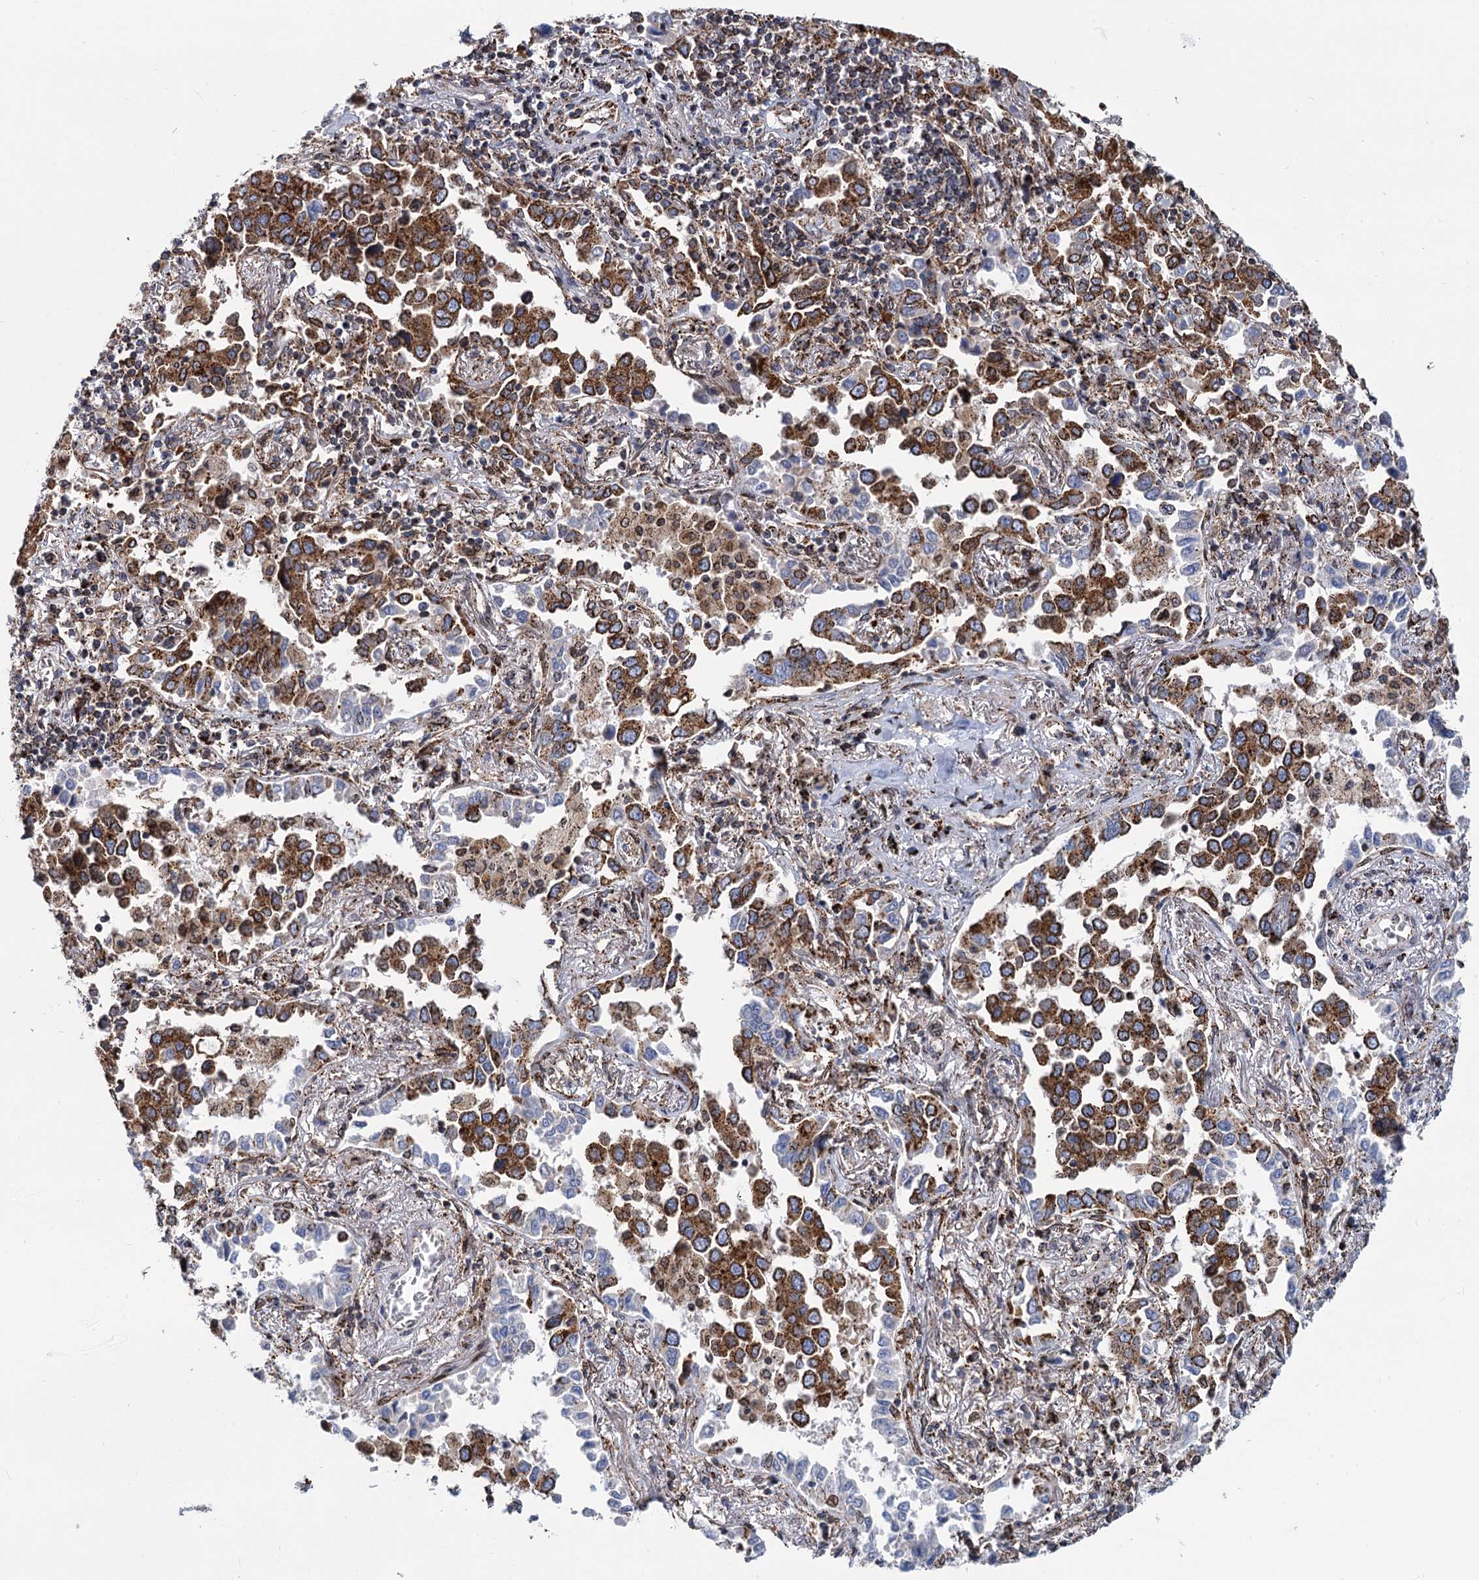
{"staining": {"intensity": "strong", "quantity": ">75%", "location": "cytoplasmic/membranous"}, "tissue": "lung cancer", "cell_type": "Tumor cells", "image_type": "cancer", "snomed": [{"axis": "morphology", "description": "Adenocarcinoma, NOS"}, {"axis": "topography", "description": "Lung"}], "caption": "Human lung adenocarcinoma stained for a protein (brown) displays strong cytoplasmic/membranous positive positivity in about >75% of tumor cells.", "gene": "SUPT20H", "patient": {"sex": "male", "age": 67}}